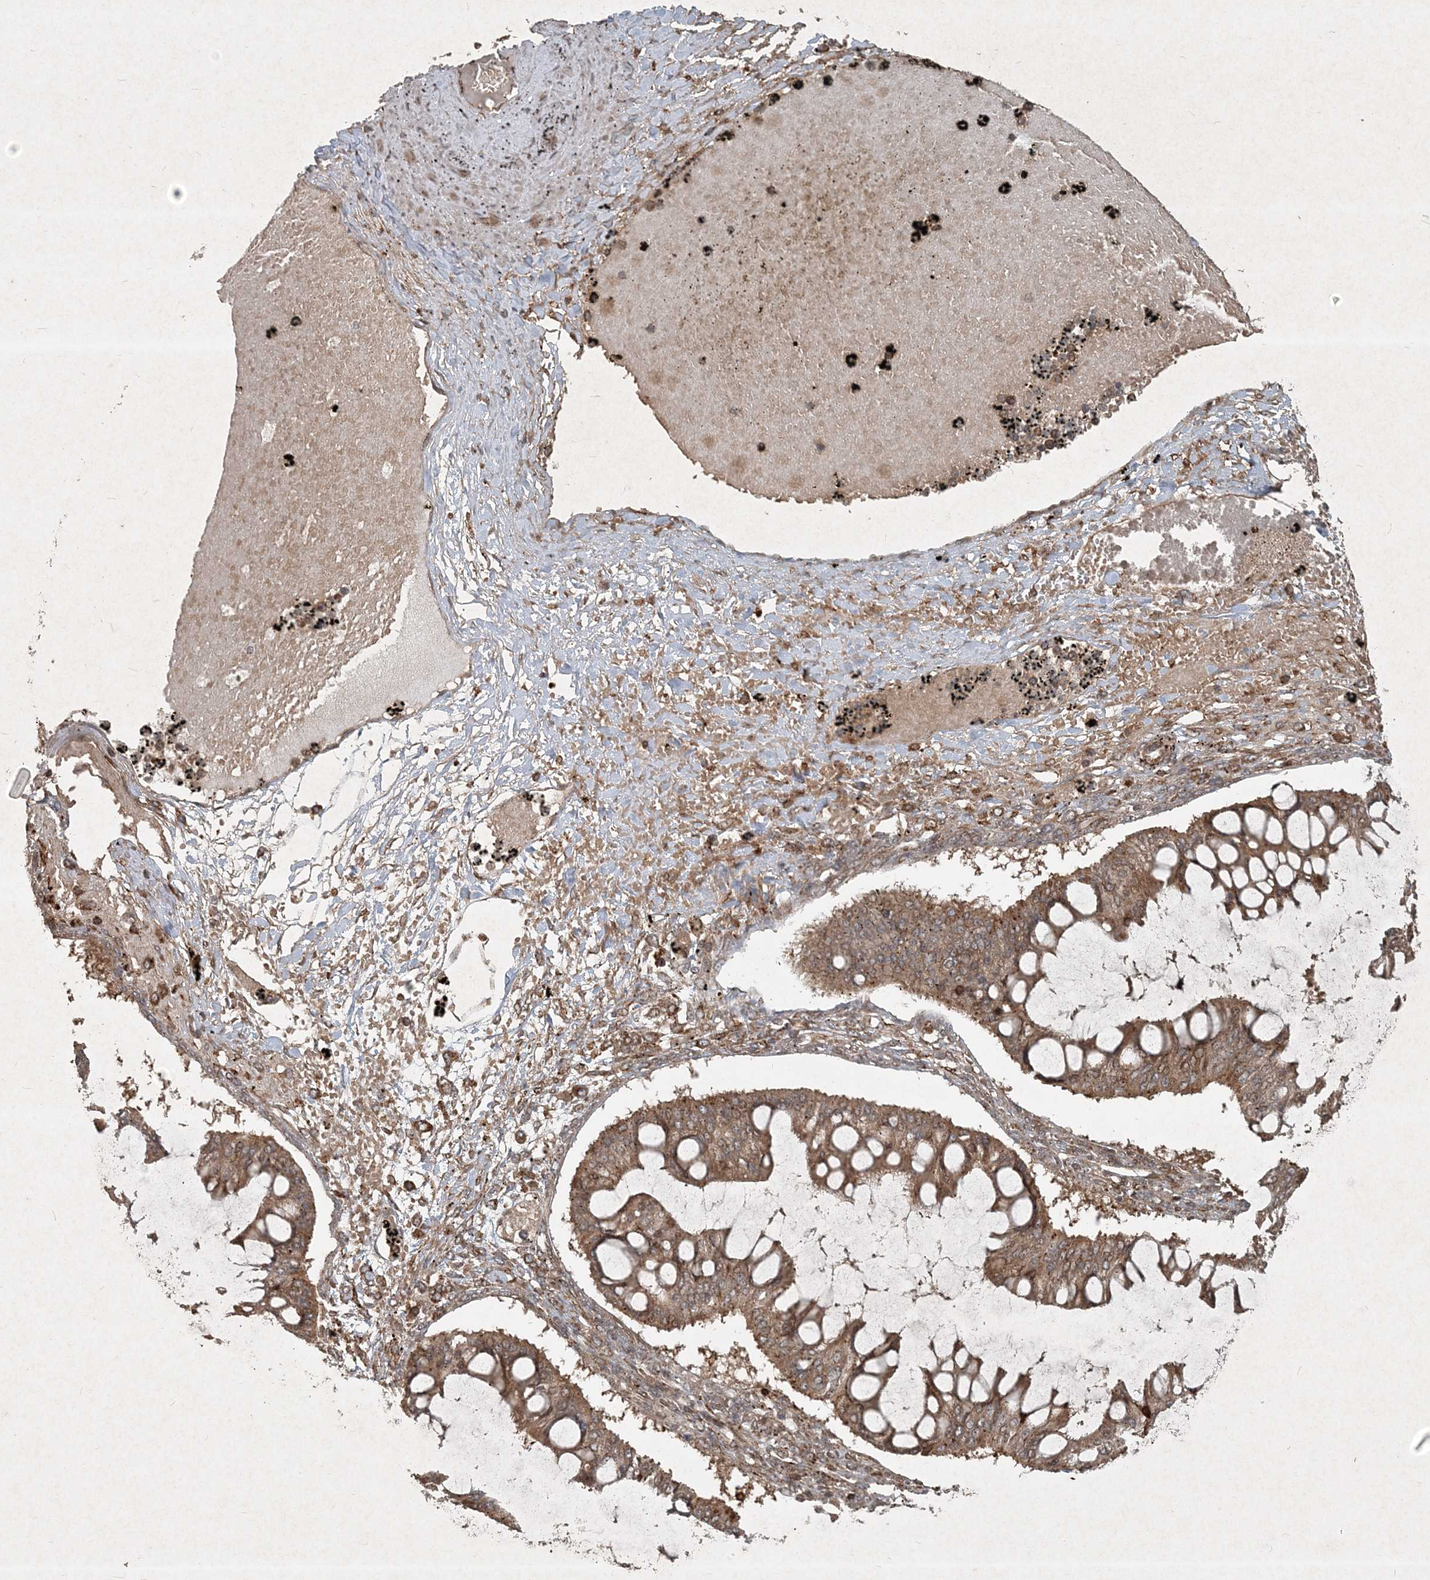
{"staining": {"intensity": "moderate", "quantity": ">75%", "location": "cytoplasmic/membranous"}, "tissue": "ovarian cancer", "cell_type": "Tumor cells", "image_type": "cancer", "snomed": [{"axis": "morphology", "description": "Cystadenocarcinoma, mucinous, NOS"}, {"axis": "topography", "description": "Ovary"}], "caption": "Protein expression analysis of human ovarian cancer reveals moderate cytoplasmic/membranous positivity in approximately >75% of tumor cells.", "gene": "NARS1", "patient": {"sex": "female", "age": 73}}